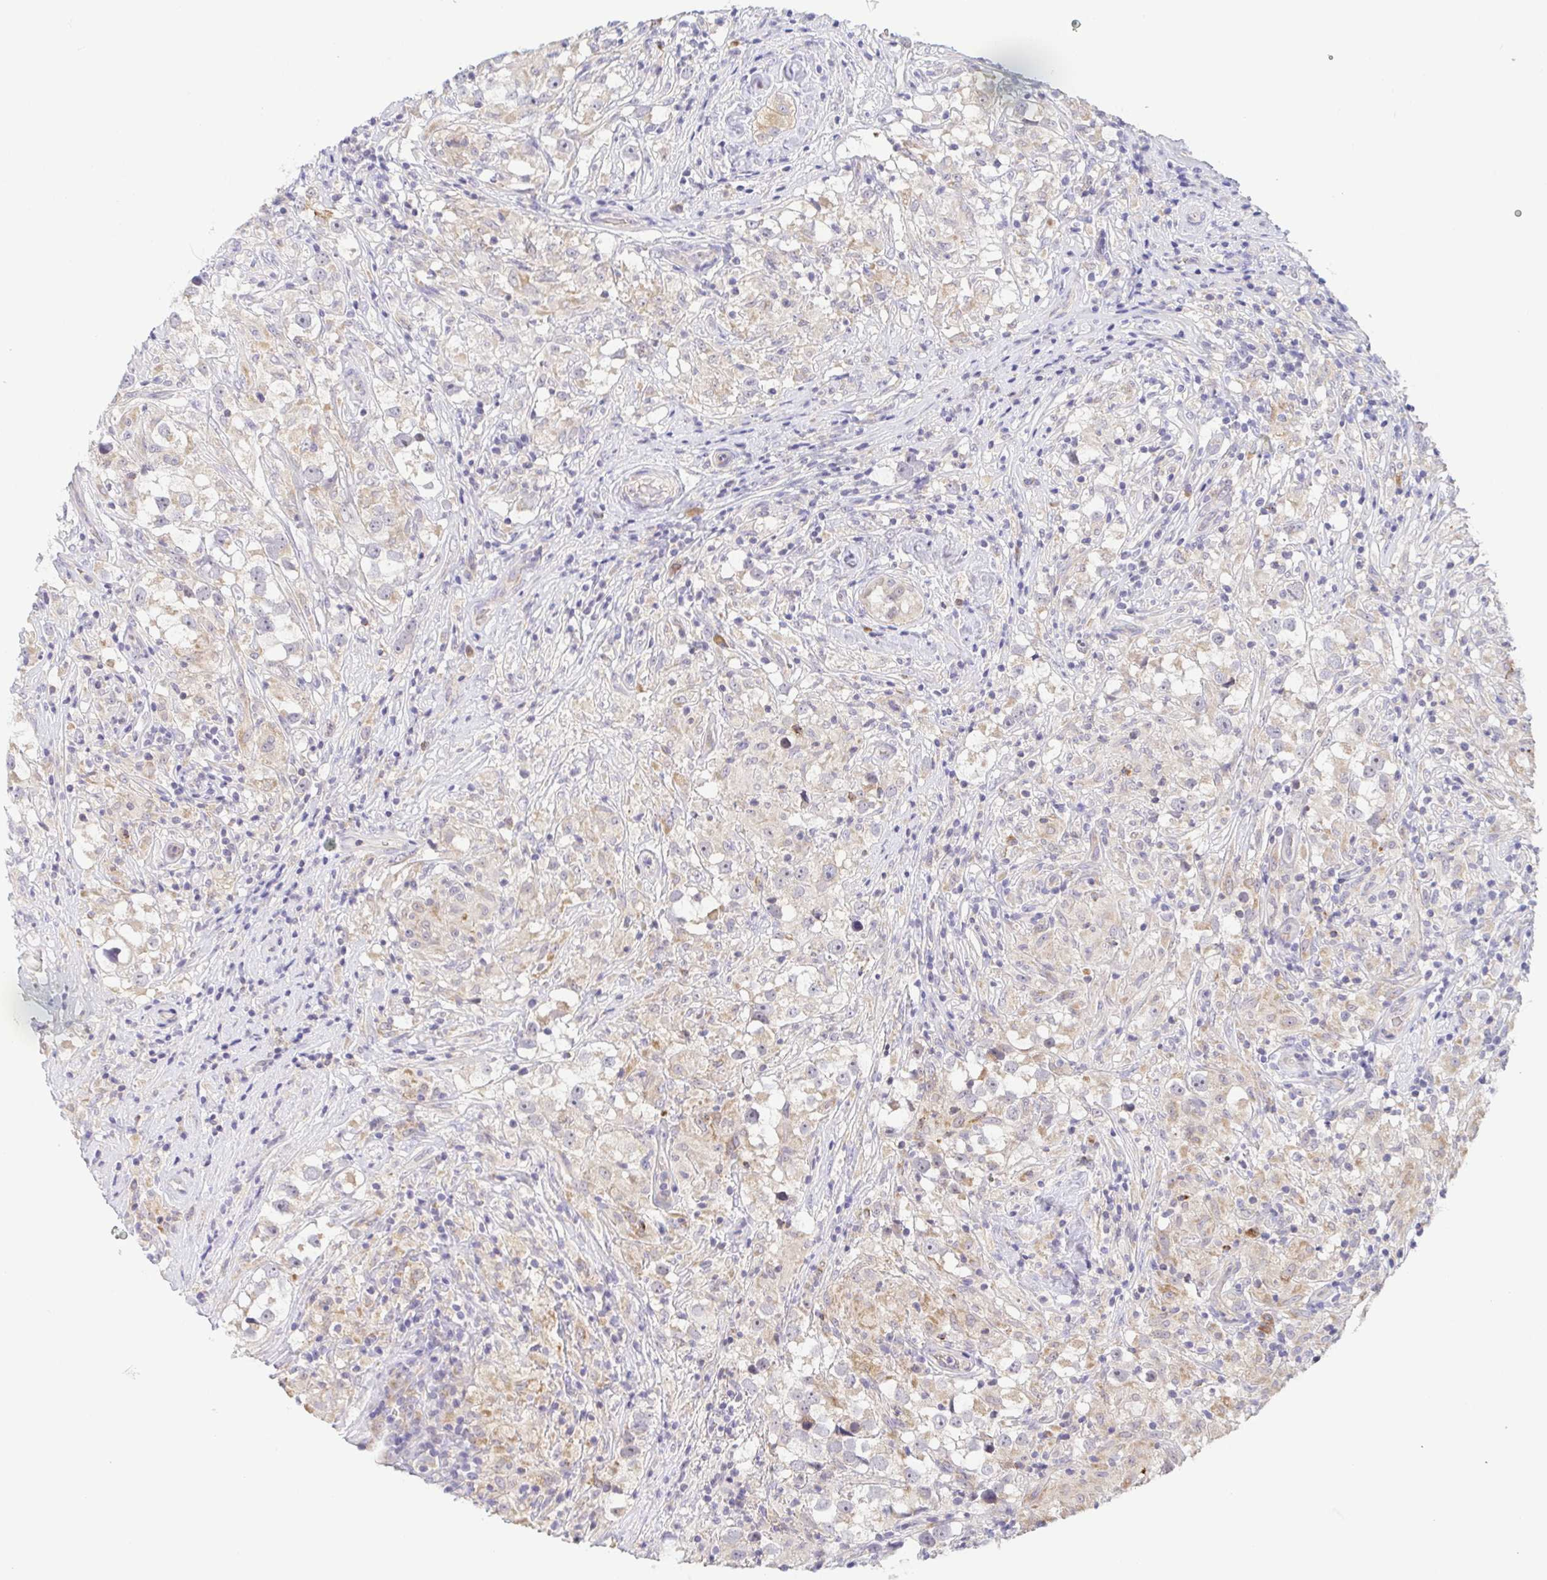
{"staining": {"intensity": "weak", "quantity": "25%-75%", "location": "cytoplasmic/membranous"}, "tissue": "testis cancer", "cell_type": "Tumor cells", "image_type": "cancer", "snomed": [{"axis": "morphology", "description": "Seminoma, NOS"}, {"axis": "topography", "description": "Testis"}], "caption": "A micrograph of testis cancer stained for a protein exhibits weak cytoplasmic/membranous brown staining in tumor cells. Using DAB (brown) and hematoxylin (blue) stains, captured at high magnification using brightfield microscopy.", "gene": "BCL2L1", "patient": {"sex": "male", "age": 46}}